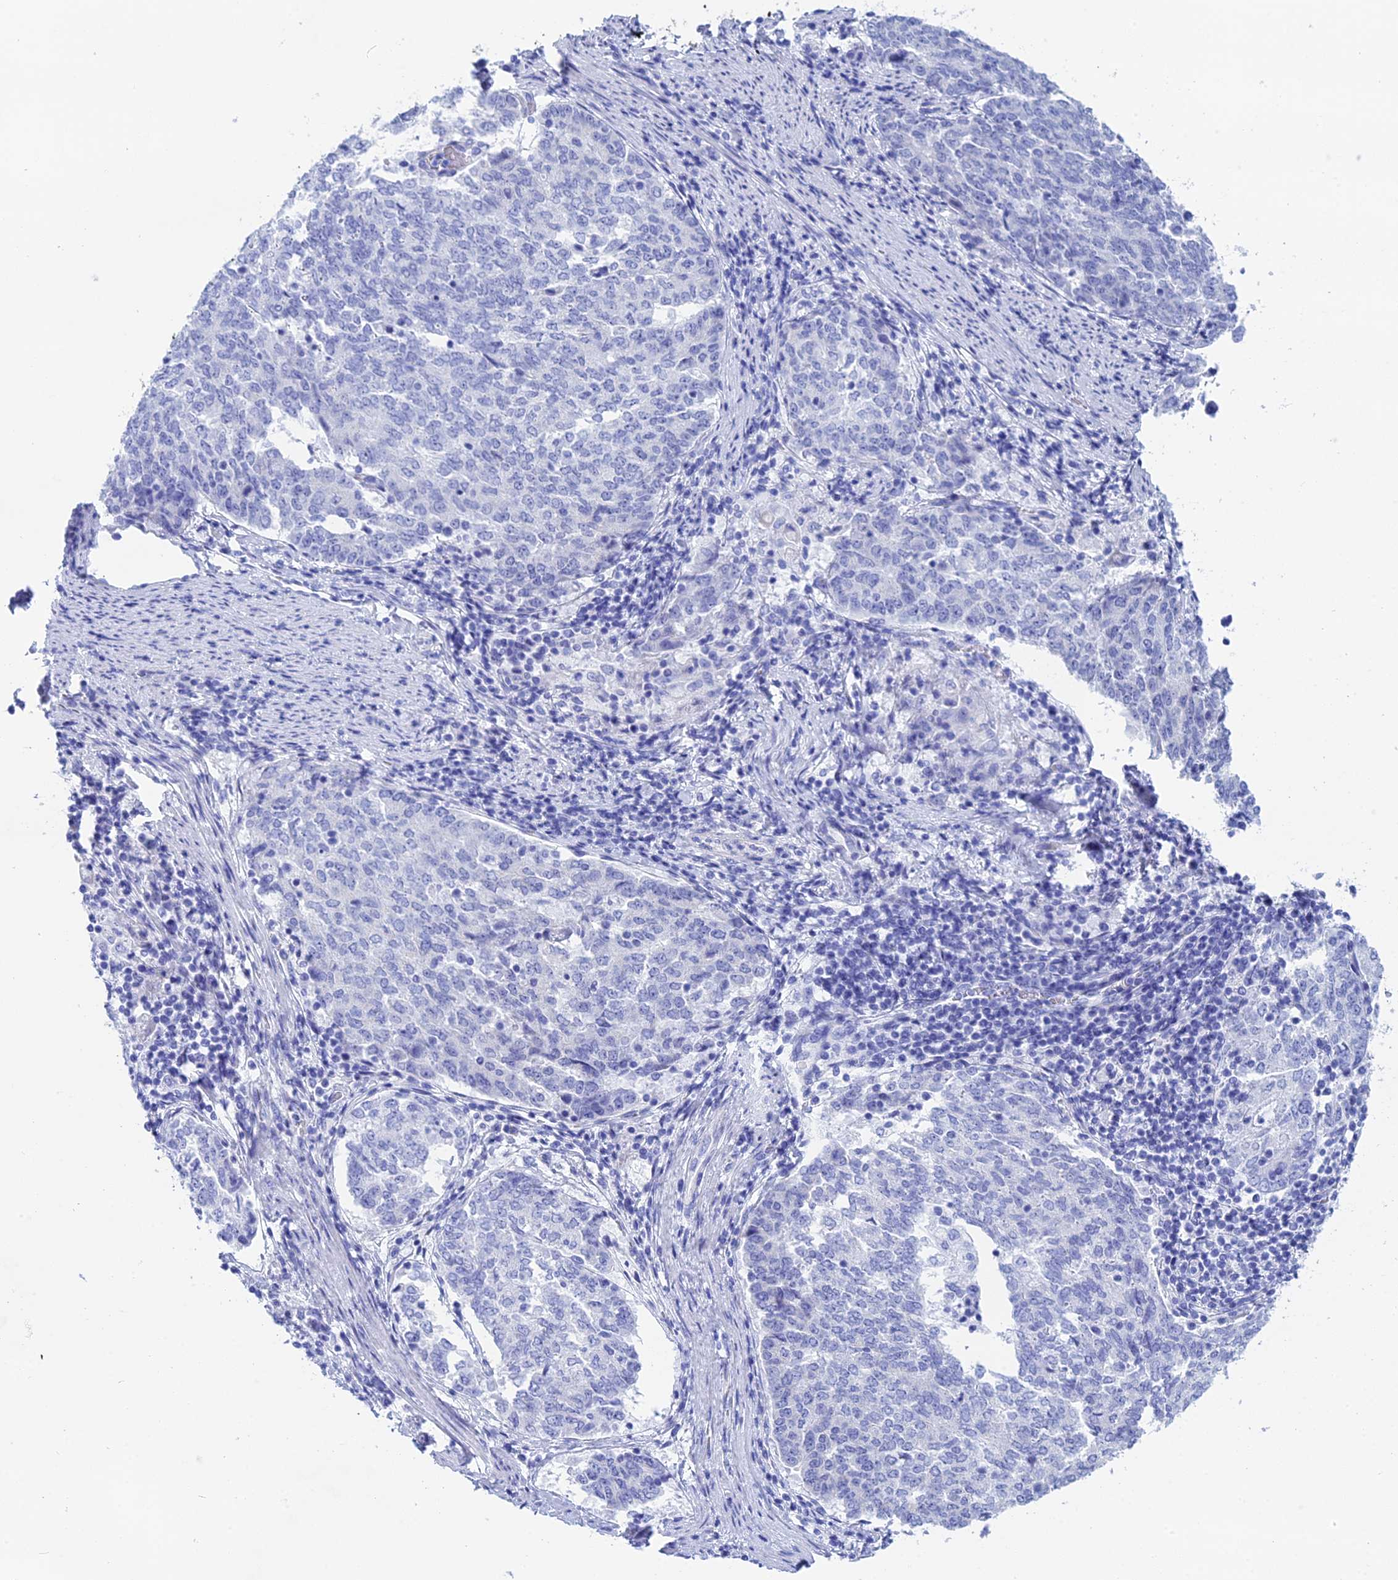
{"staining": {"intensity": "negative", "quantity": "none", "location": "none"}, "tissue": "endometrial cancer", "cell_type": "Tumor cells", "image_type": "cancer", "snomed": [{"axis": "morphology", "description": "Adenocarcinoma, NOS"}, {"axis": "topography", "description": "Endometrium"}], "caption": "Tumor cells show no significant expression in endometrial cancer (adenocarcinoma).", "gene": "TEX101", "patient": {"sex": "female", "age": 80}}